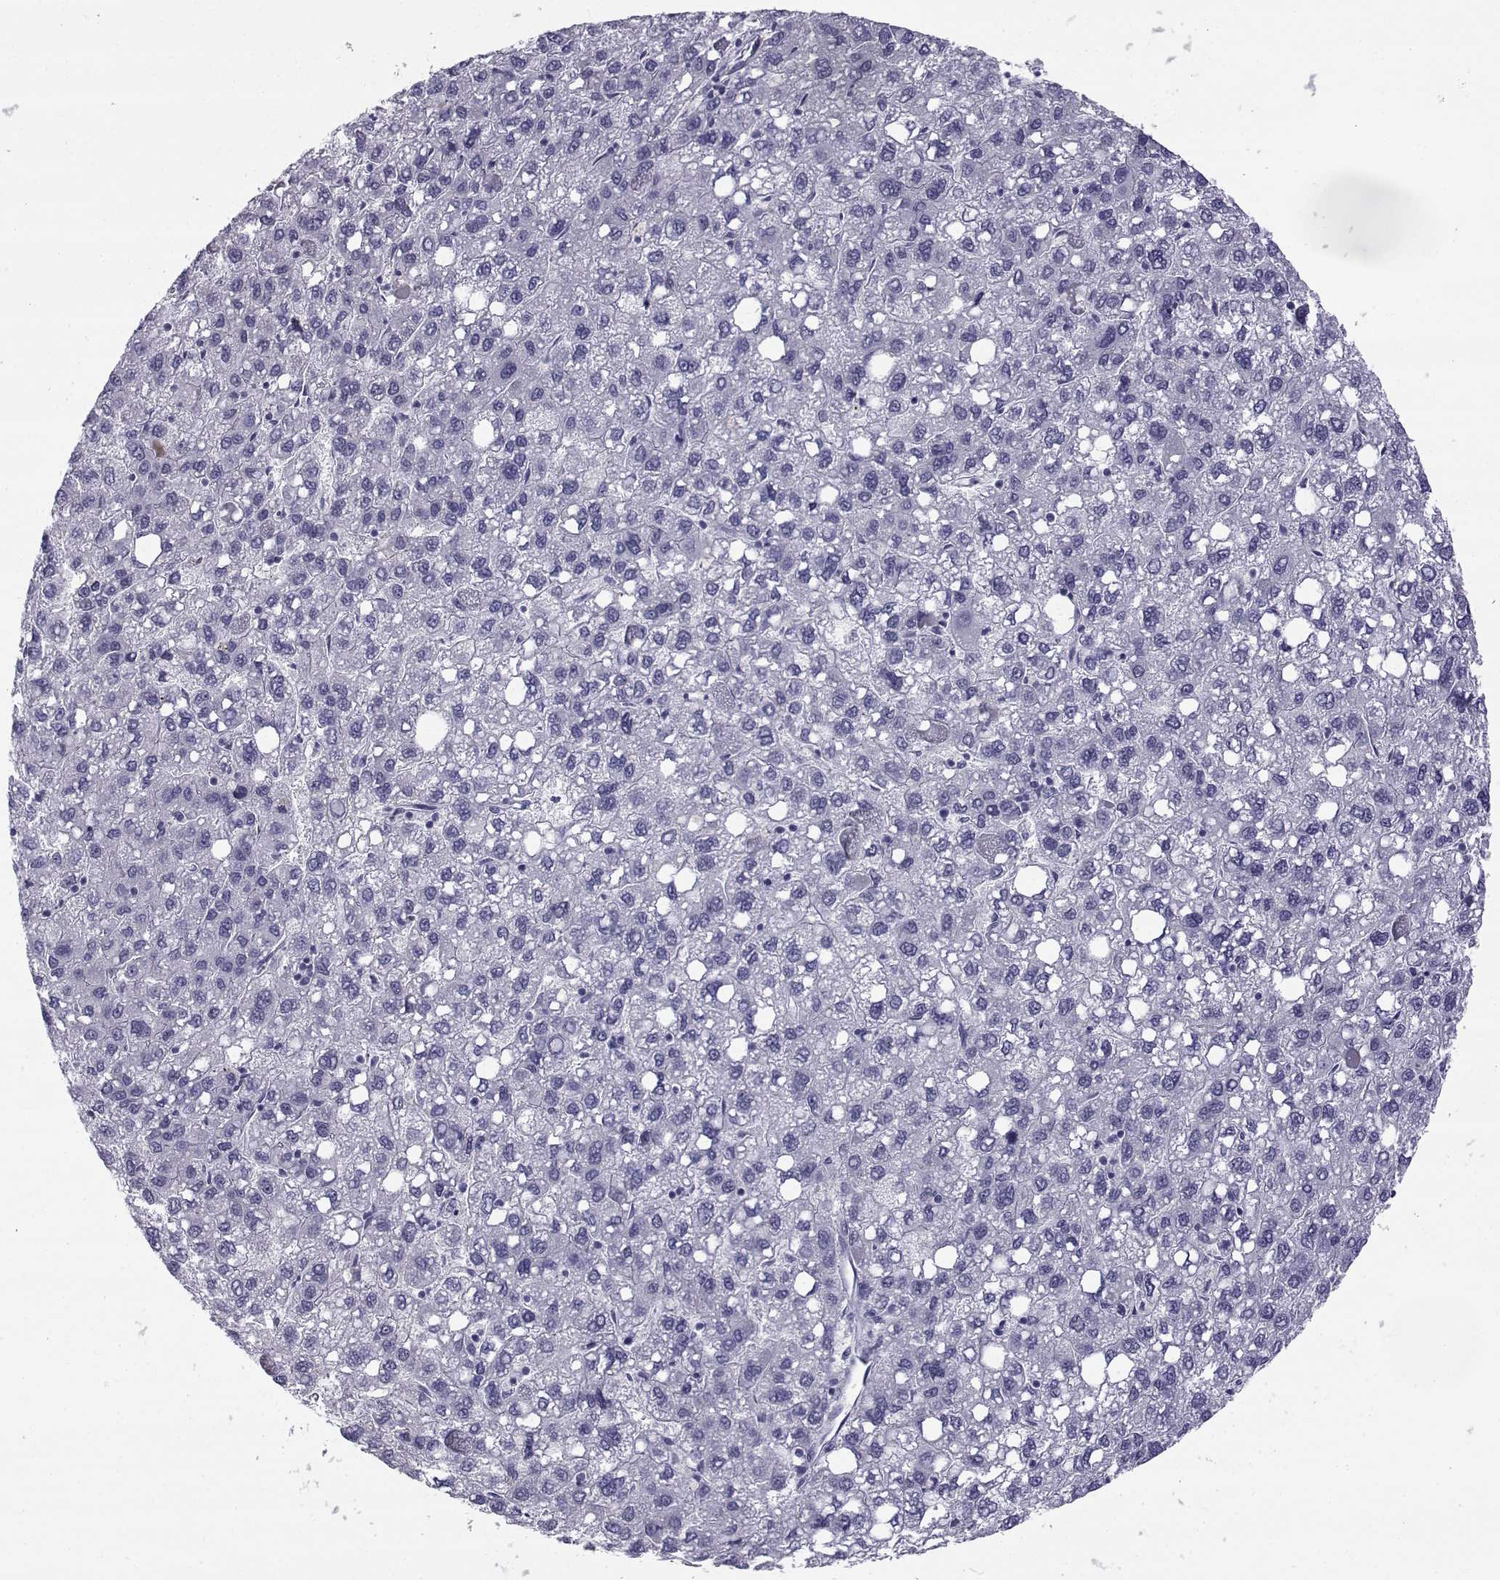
{"staining": {"intensity": "negative", "quantity": "none", "location": "none"}, "tissue": "liver cancer", "cell_type": "Tumor cells", "image_type": "cancer", "snomed": [{"axis": "morphology", "description": "Carcinoma, Hepatocellular, NOS"}, {"axis": "topography", "description": "Liver"}], "caption": "Immunohistochemistry (IHC) image of liver cancer (hepatocellular carcinoma) stained for a protein (brown), which displays no expression in tumor cells.", "gene": "RNASE12", "patient": {"sex": "female", "age": 82}}